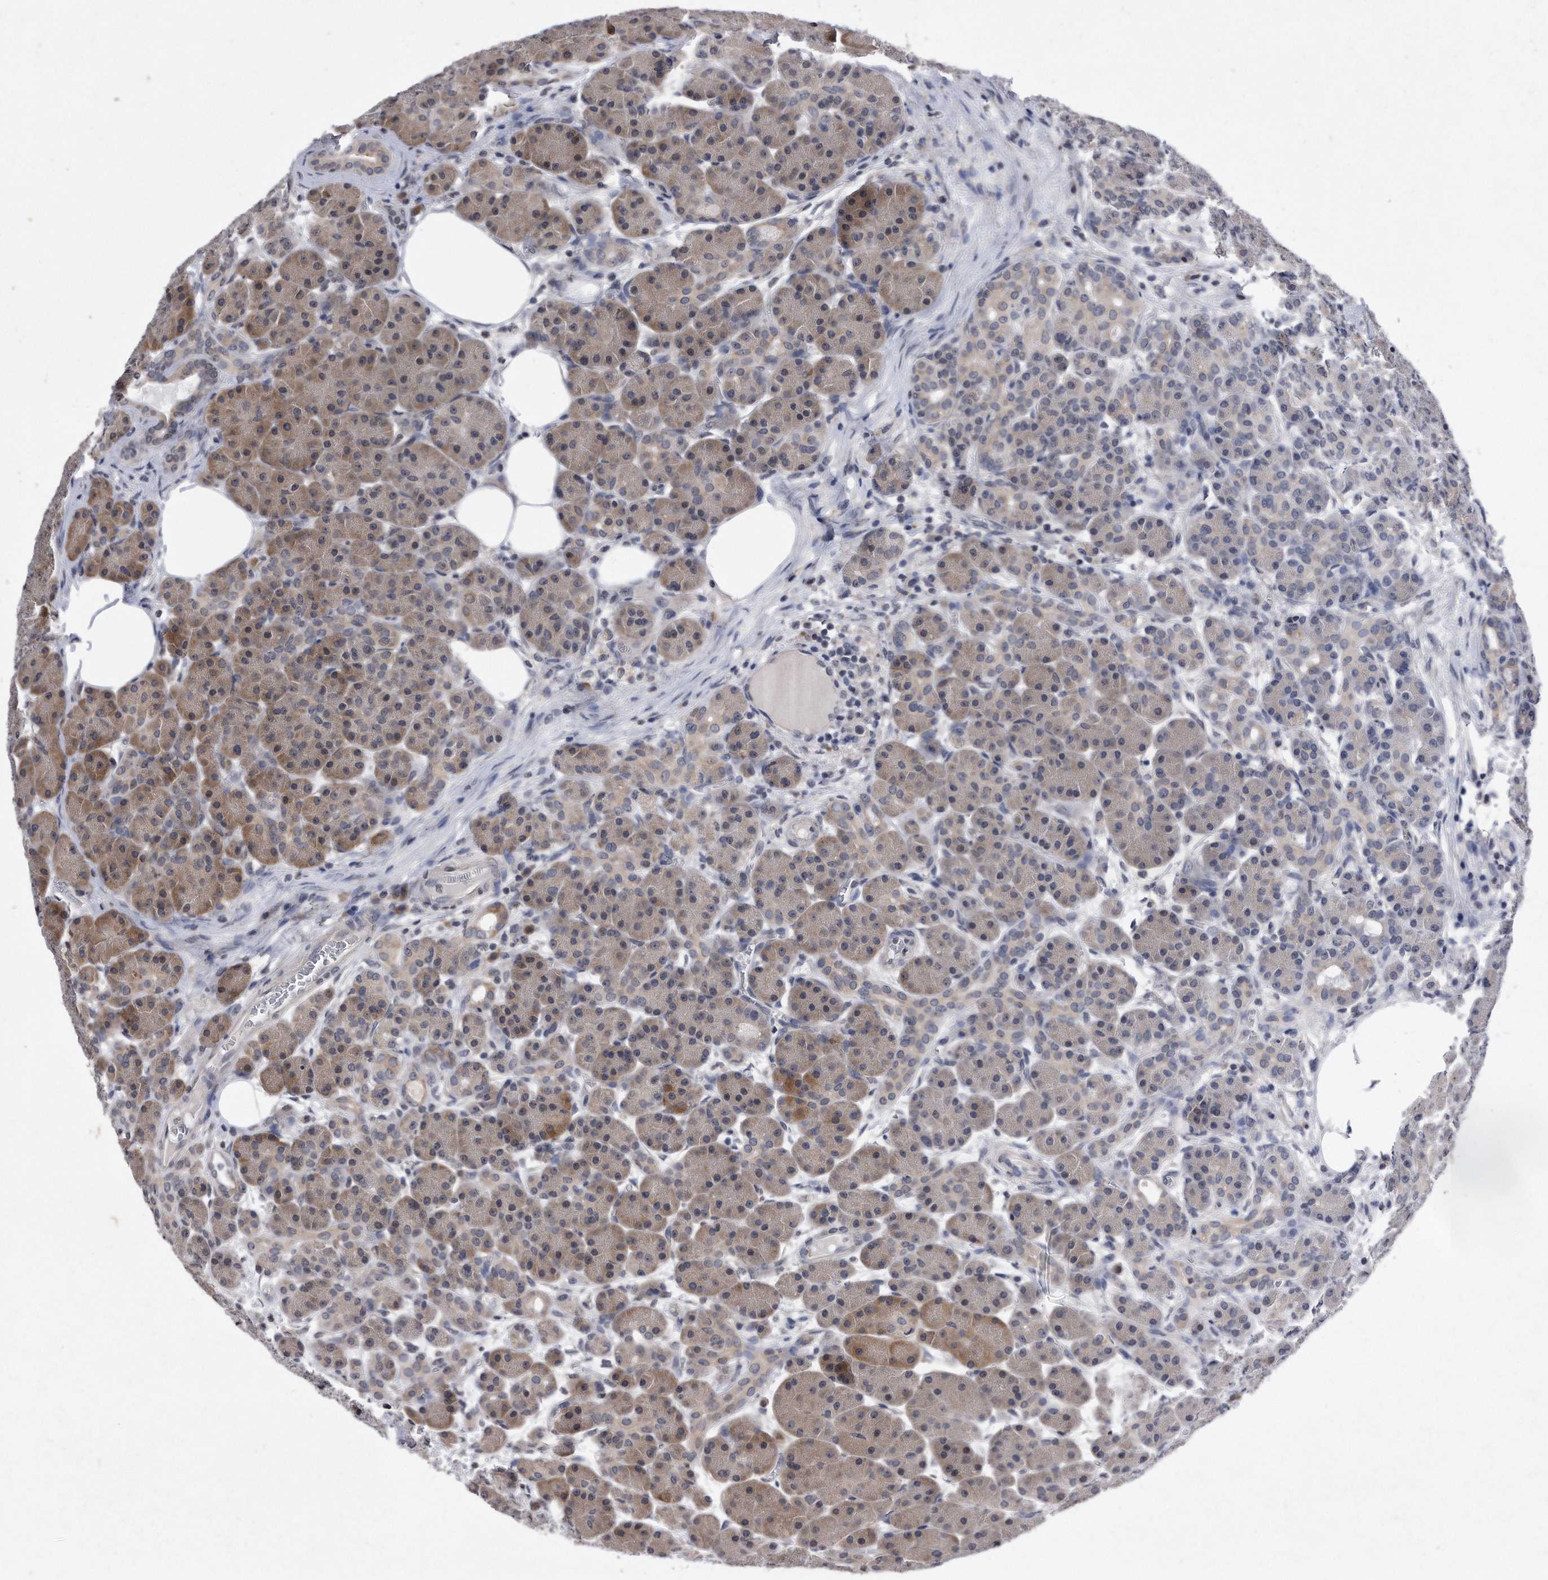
{"staining": {"intensity": "moderate", "quantity": "25%-75%", "location": "cytoplasmic/membranous"}, "tissue": "pancreas", "cell_type": "Exocrine glandular cells", "image_type": "normal", "snomed": [{"axis": "morphology", "description": "Normal tissue, NOS"}, {"axis": "topography", "description": "Pancreas"}], "caption": "A photomicrograph showing moderate cytoplasmic/membranous expression in approximately 25%-75% of exocrine glandular cells in unremarkable pancreas, as visualized by brown immunohistochemical staining.", "gene": "DAB1", "patient": {"sex": "male", "age": 63}}